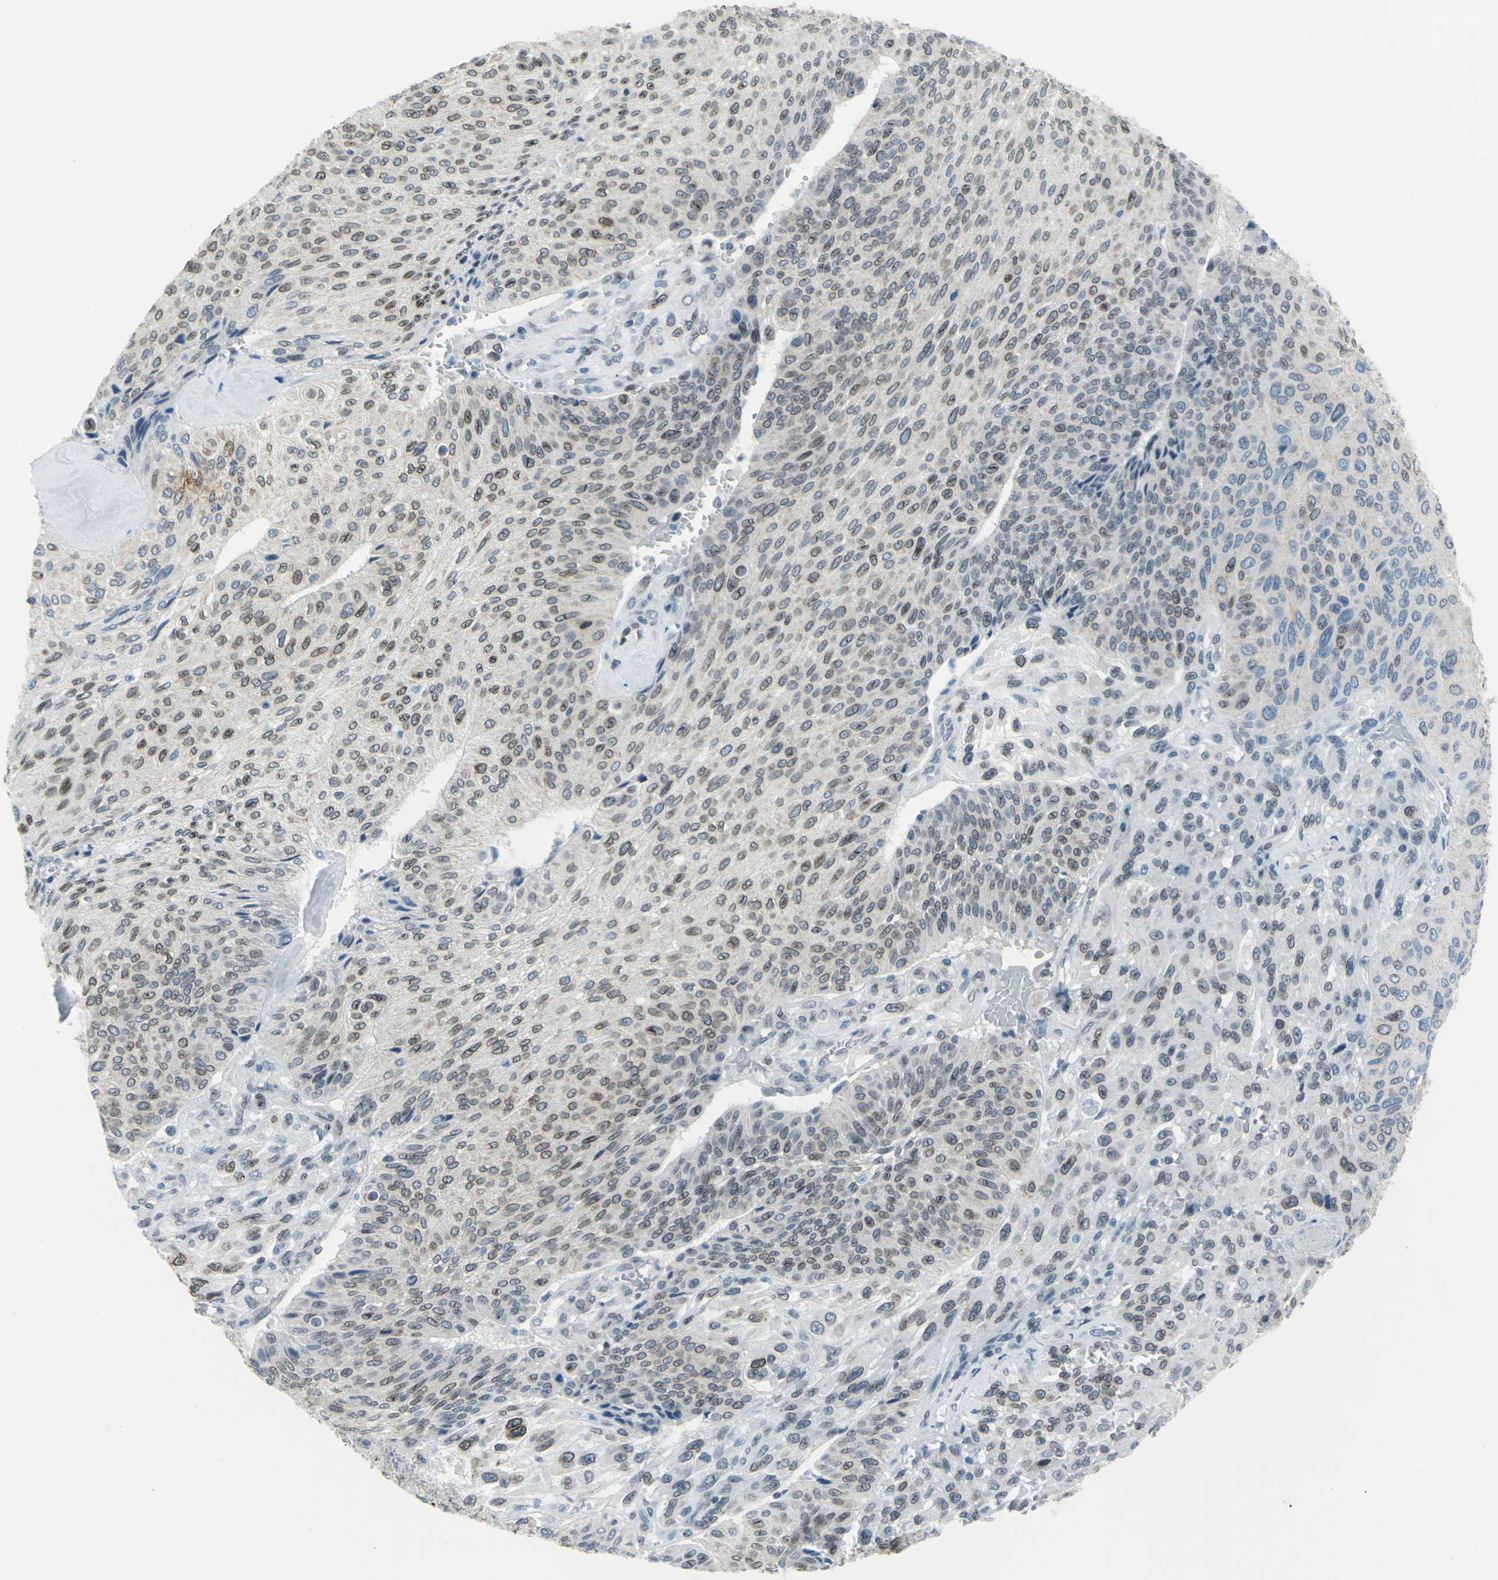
{"staining": {"intensity": "moderate", "quantity": "25%-75%", "location": "cytoplasmic/membranous,nuclear"}, "tissue": "urothelial cancer", "cell_type": "Tumor cells", "image_type": "cancer", "snomed": [{"axis": "morphology", "description": "Urothelial carcinoma, High grade"}, {"axis": "topography", "description": "Urinary bladder"}], "caption": "Protein expression by immunohistochemistry shows moderate cytoplasmic/membranous and nuclear positivity in approximately 25%-75% of tumor cells in high-grade urothelial carcinoma. (Stains: DAB (3,3'-diaminobenzidine) in brown, nuclei in blue, Microscopy: brightfield microscopy at high magnification).", "gene": "SNUPN", "patient": {"sex": "male", "age": 66}}